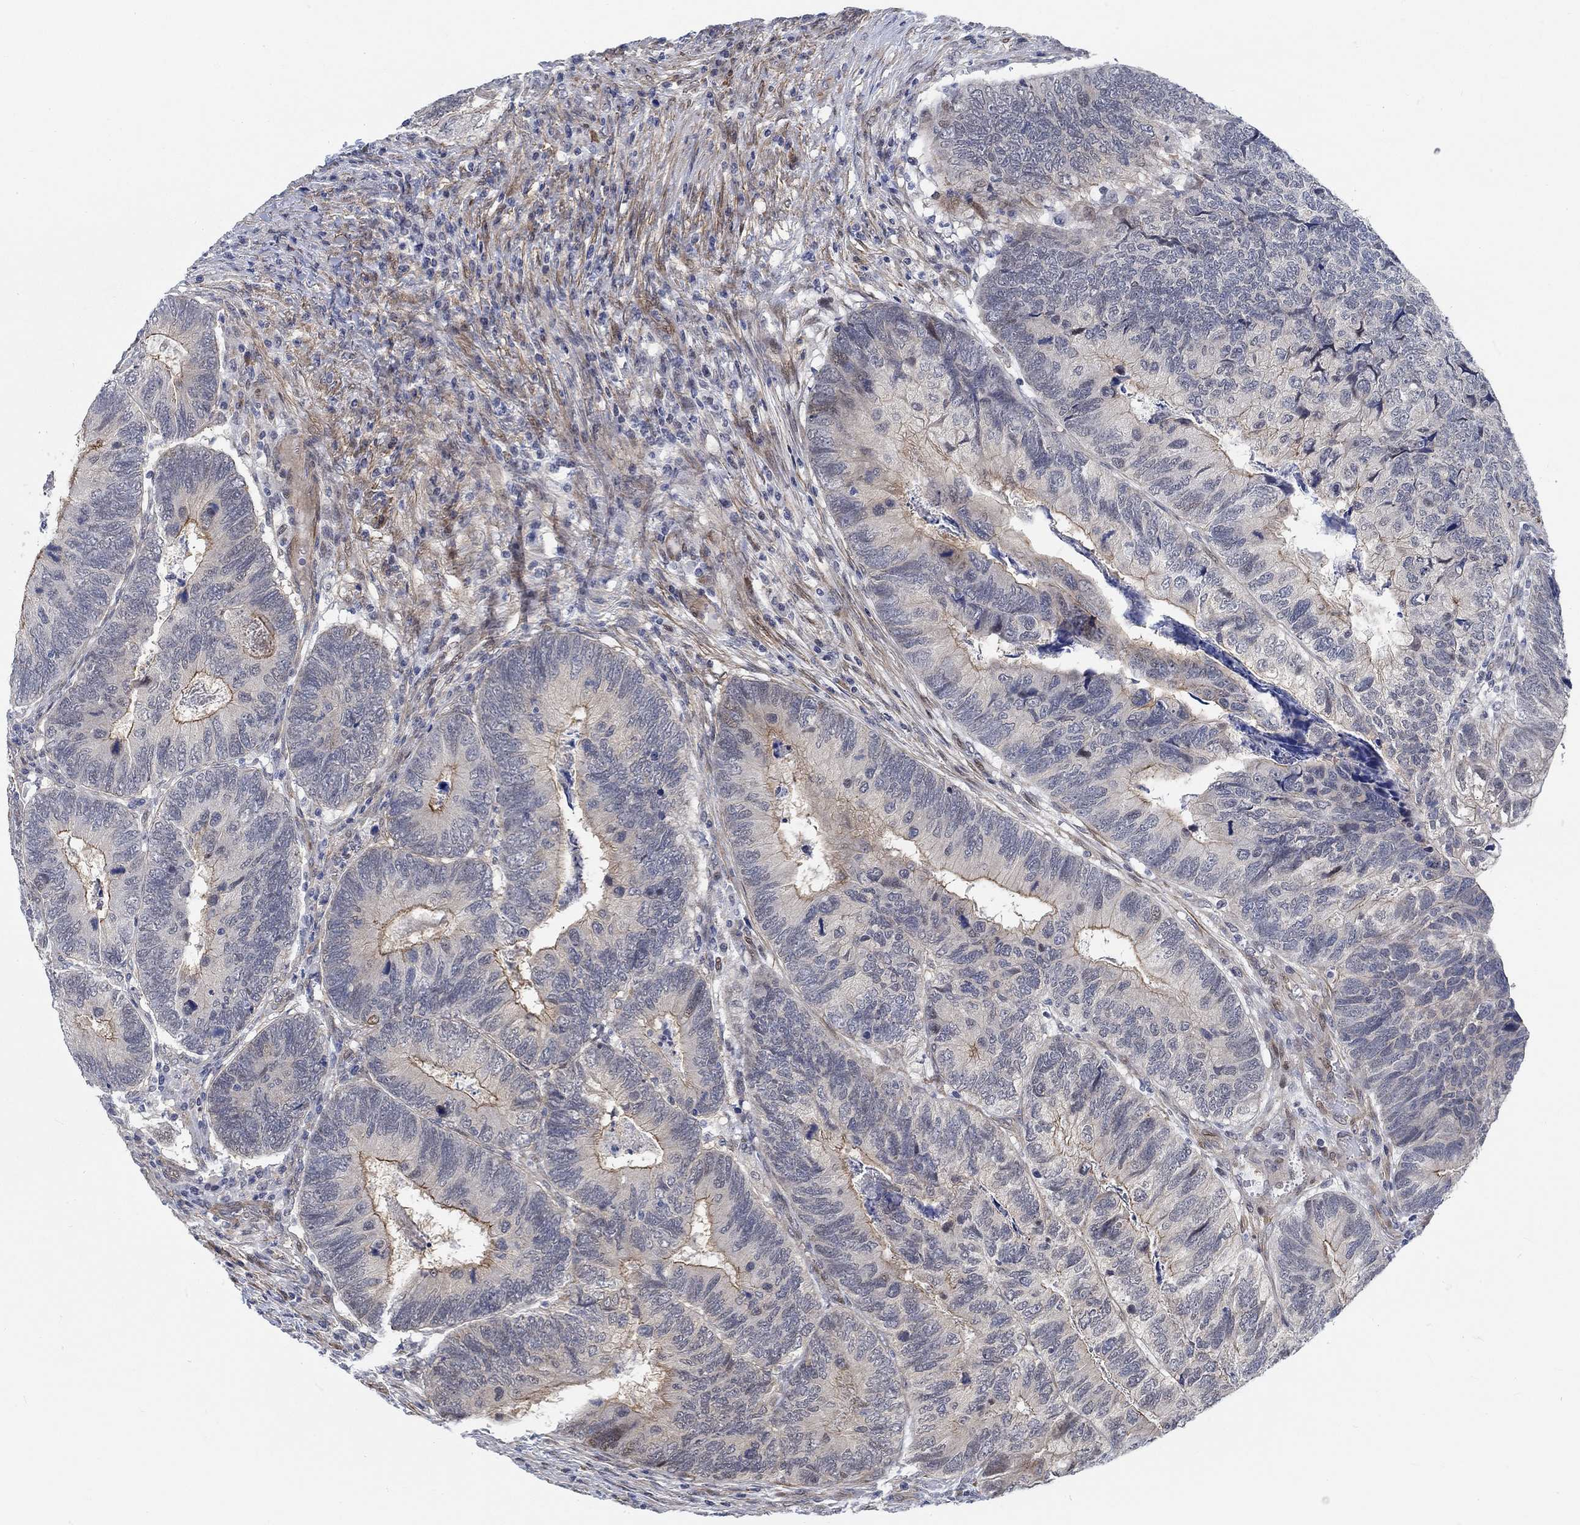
{"staining": {"intensity": "strong", "quantity": "<25%", "location": "cytoplasmic/membranous"}, "tissue": "colorectal cancer", "cell_type": "Tumor cells", "image_type": "cancer", "snomed": [{"axis": "morphology", "description": "Adenocarcinoma, NOS"}, {"axis": "topography", "description": "Colon"}], "caption": "Immunohistochemistry staining of adenocarcinoma (colorectal), which demonstrates medium levels of strong cytoplasmic/membranous expression in approximately <25% of tumor cells indicating strong cytoplasmic/membranous protein staining. The staining was performed using DAB (3,3'-diaminobenzidine) (brown) for protein detection and nuclei were counterstained in hematoxylin (blue).", "gene": "KCNH8", "patient": {"sex": "female", "age": 67}}